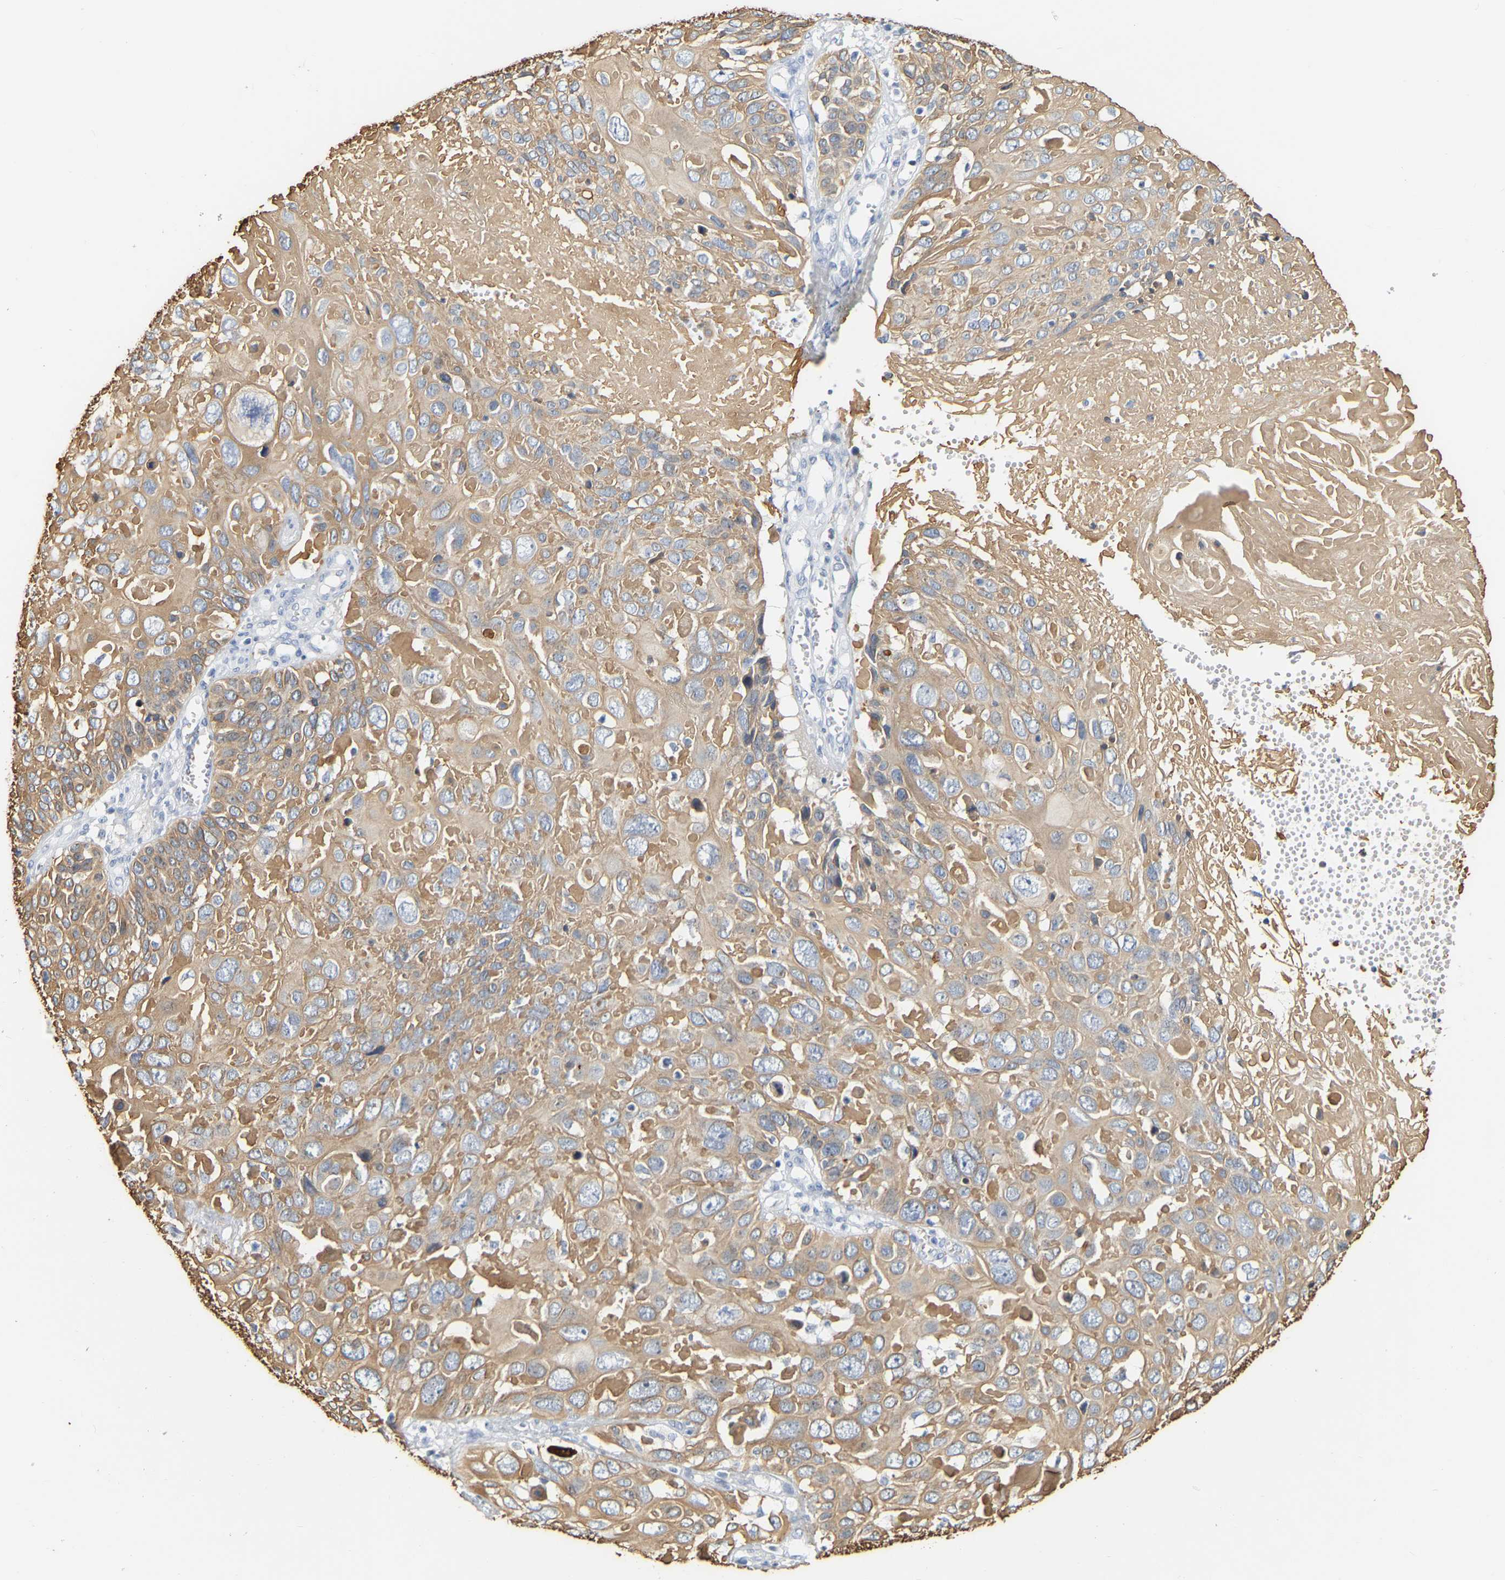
{"staining": {"intensity": "weak", "quantity": ">75%", "location": "cytoplasmic/membranous"}, "tissue": "cervical cancer", "cell_type": "Tumor cells", "image_type": "cancer", "snomed": [{"axis": "morphology", "description": "Squamous cell carcinoma, NOS"}, {"axis": "topography", "description": "Cervix"}], "caption": "Weak cytoplasmic/membranous expression is identified in about >75% of tumor cells in squamous cell carcinoma (cervical).", "gene": "KRT76", "patient": {"sex": "female", "age": 74}}